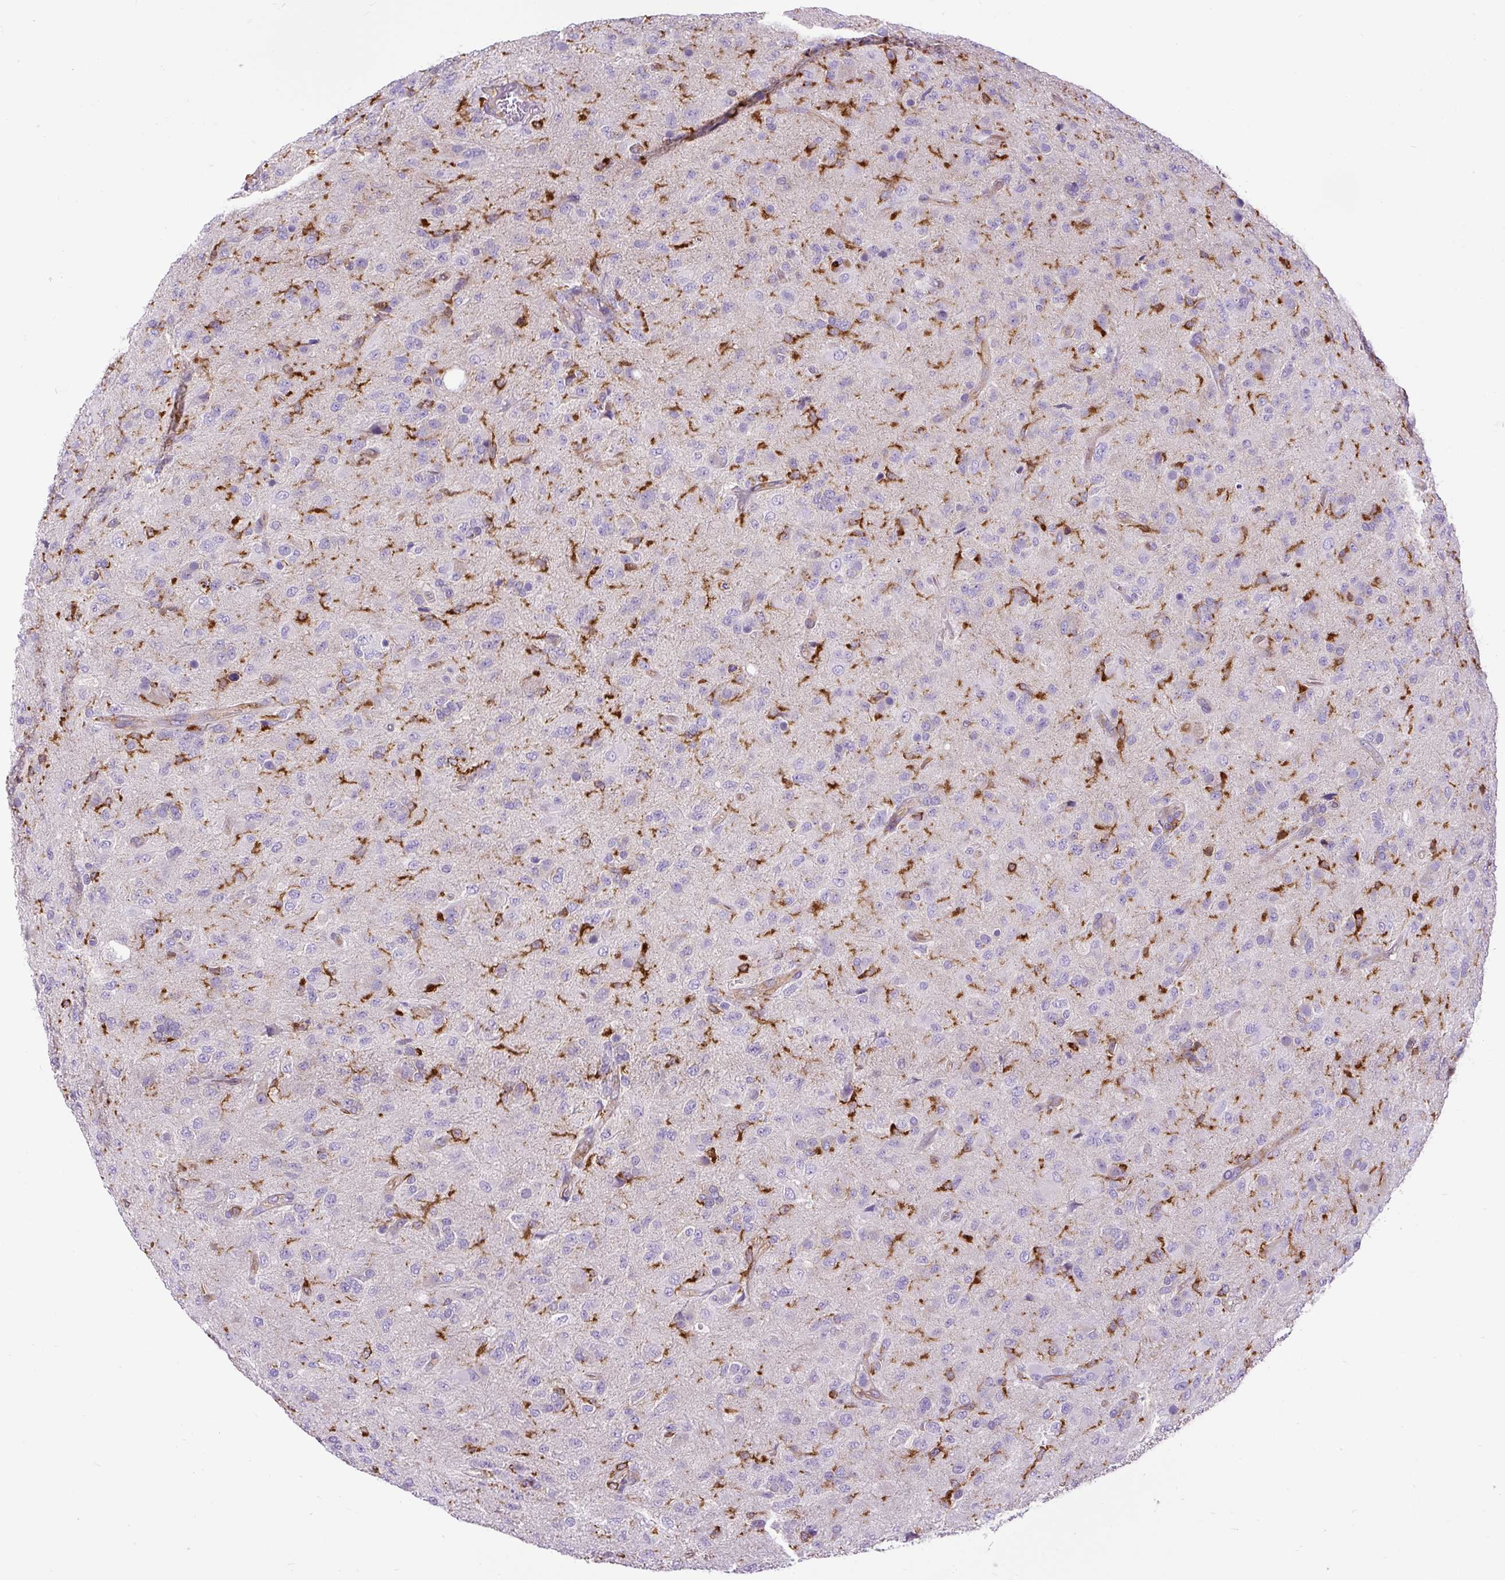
{"staining": {"intensity": "negative", "quantity": "none", "location": "none"}, "tissue": "glioma", "cell_type": "Tumor cells", "image_type": "cancer", "snomed": [{"axis": "morphology", "description": "Glioma, malignant, Low grade"}, {"axis": "topography", "description": "Brain"}], "caption": "This is a histopathology image of IHC staining of glioma, which shows no expression in tumor cells.", "gene": "MAP1S", "patient": {"sex": "male", "age": 65}}